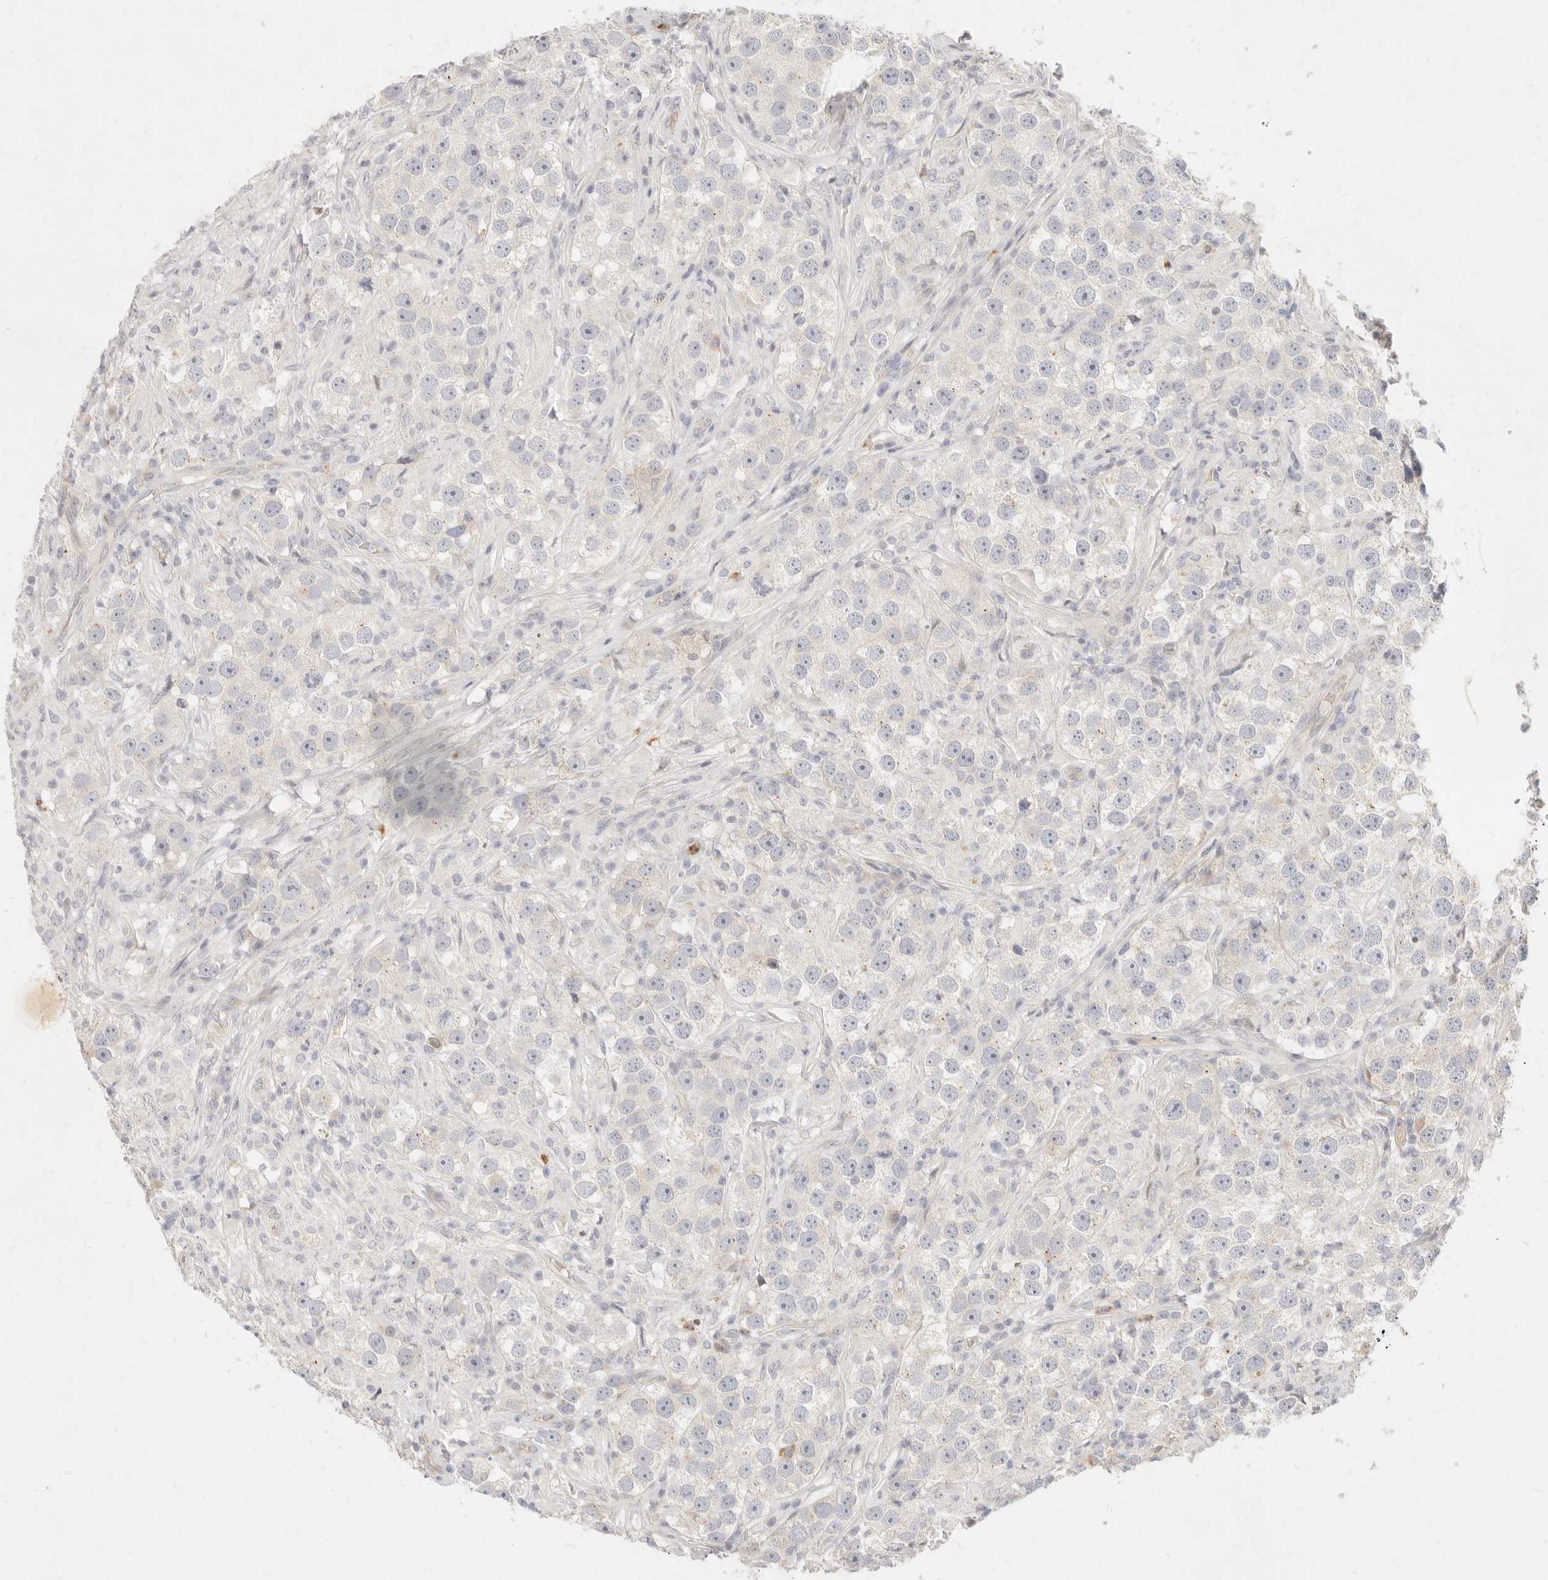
{"staining": {"intensity": "negative", "quantity": "none", "location": "none"}, "tissue": "testis cancer", "cell_type": "Tumor cells", "image_type": "cancer", "snomed": [{"axis": "morphology", "description": "Seminoma, NOS"}, {"axis": "topography", "description": "Testis"}], "caption": "Immunohistochemistry (IHC) photomicrograph of human testis cancer (seminoma) stained for a protein (brown), which displays no positivity in tumor cells.", "gene": "ASCL3", "patient": {"sex": "male", "age": 49}}